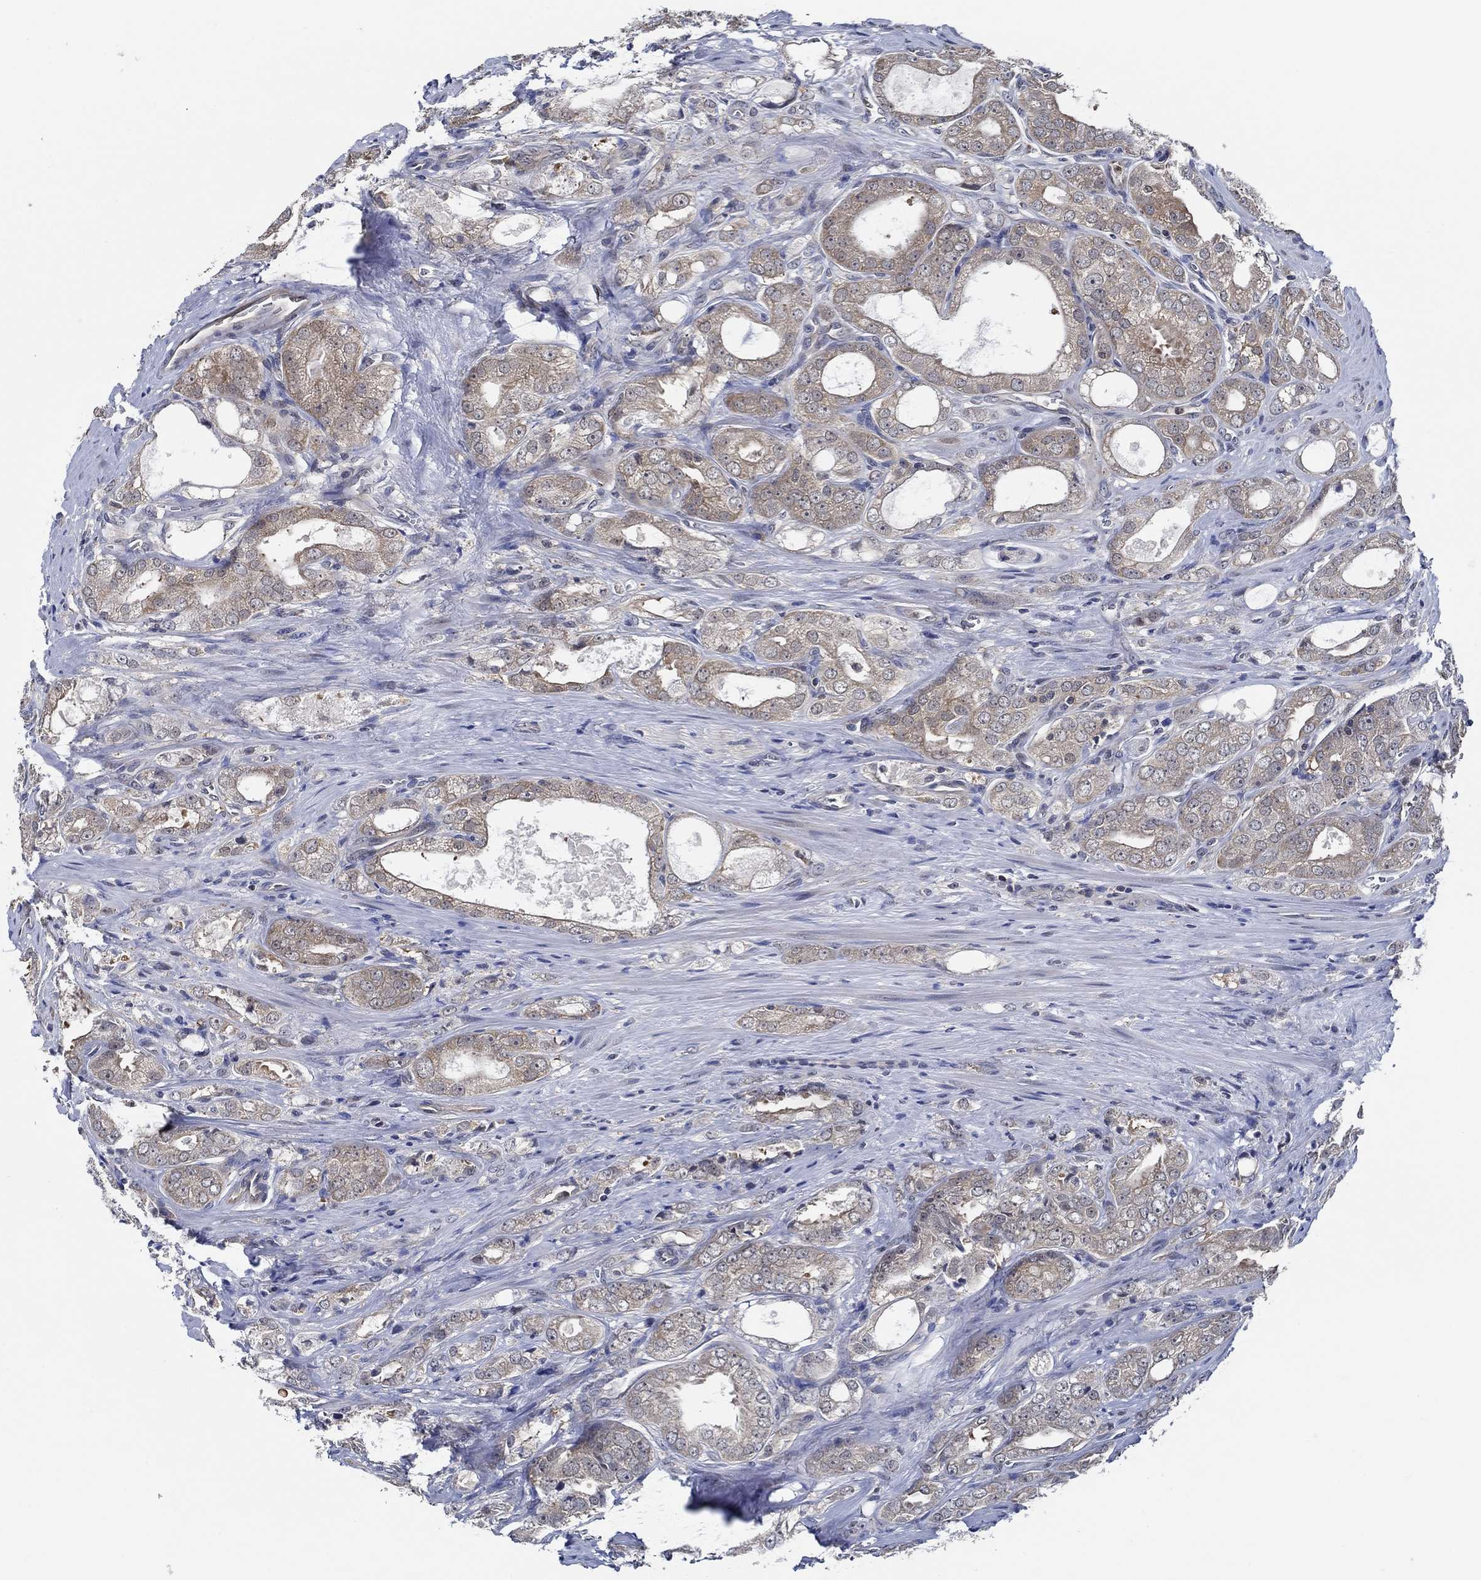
{"staining": {"intensity": "weak", "quantity": "25%-75%", "location": "cytoplasmic/membranous"}, "tissue": "prostate cancer", "cell_type": "Tumor cells", "image_type": "cancer", "snomed": [{"axis": "morphology", "description": "Adenocarcinoma, NOS"}, {"axis": "morphology", "description": "Adenocarcinoma, High grade"}, {"axis": "topography", "description": "Prostate"}], "caption": "High-power microscopy captured an immunohistochemistry (IHC) histopathology image of prostate cancer (adenocarcinoma), revealing weak cytoplasmic/membranous expression in approximately 25%-75% of tumor cells. The staining is performed using DAB brown chromogen to label protein expression. The nuclei are counter-stained blue using hematoxylin.", "gene": "DACT1", "patient": {"sex": "male", "age": 70}}